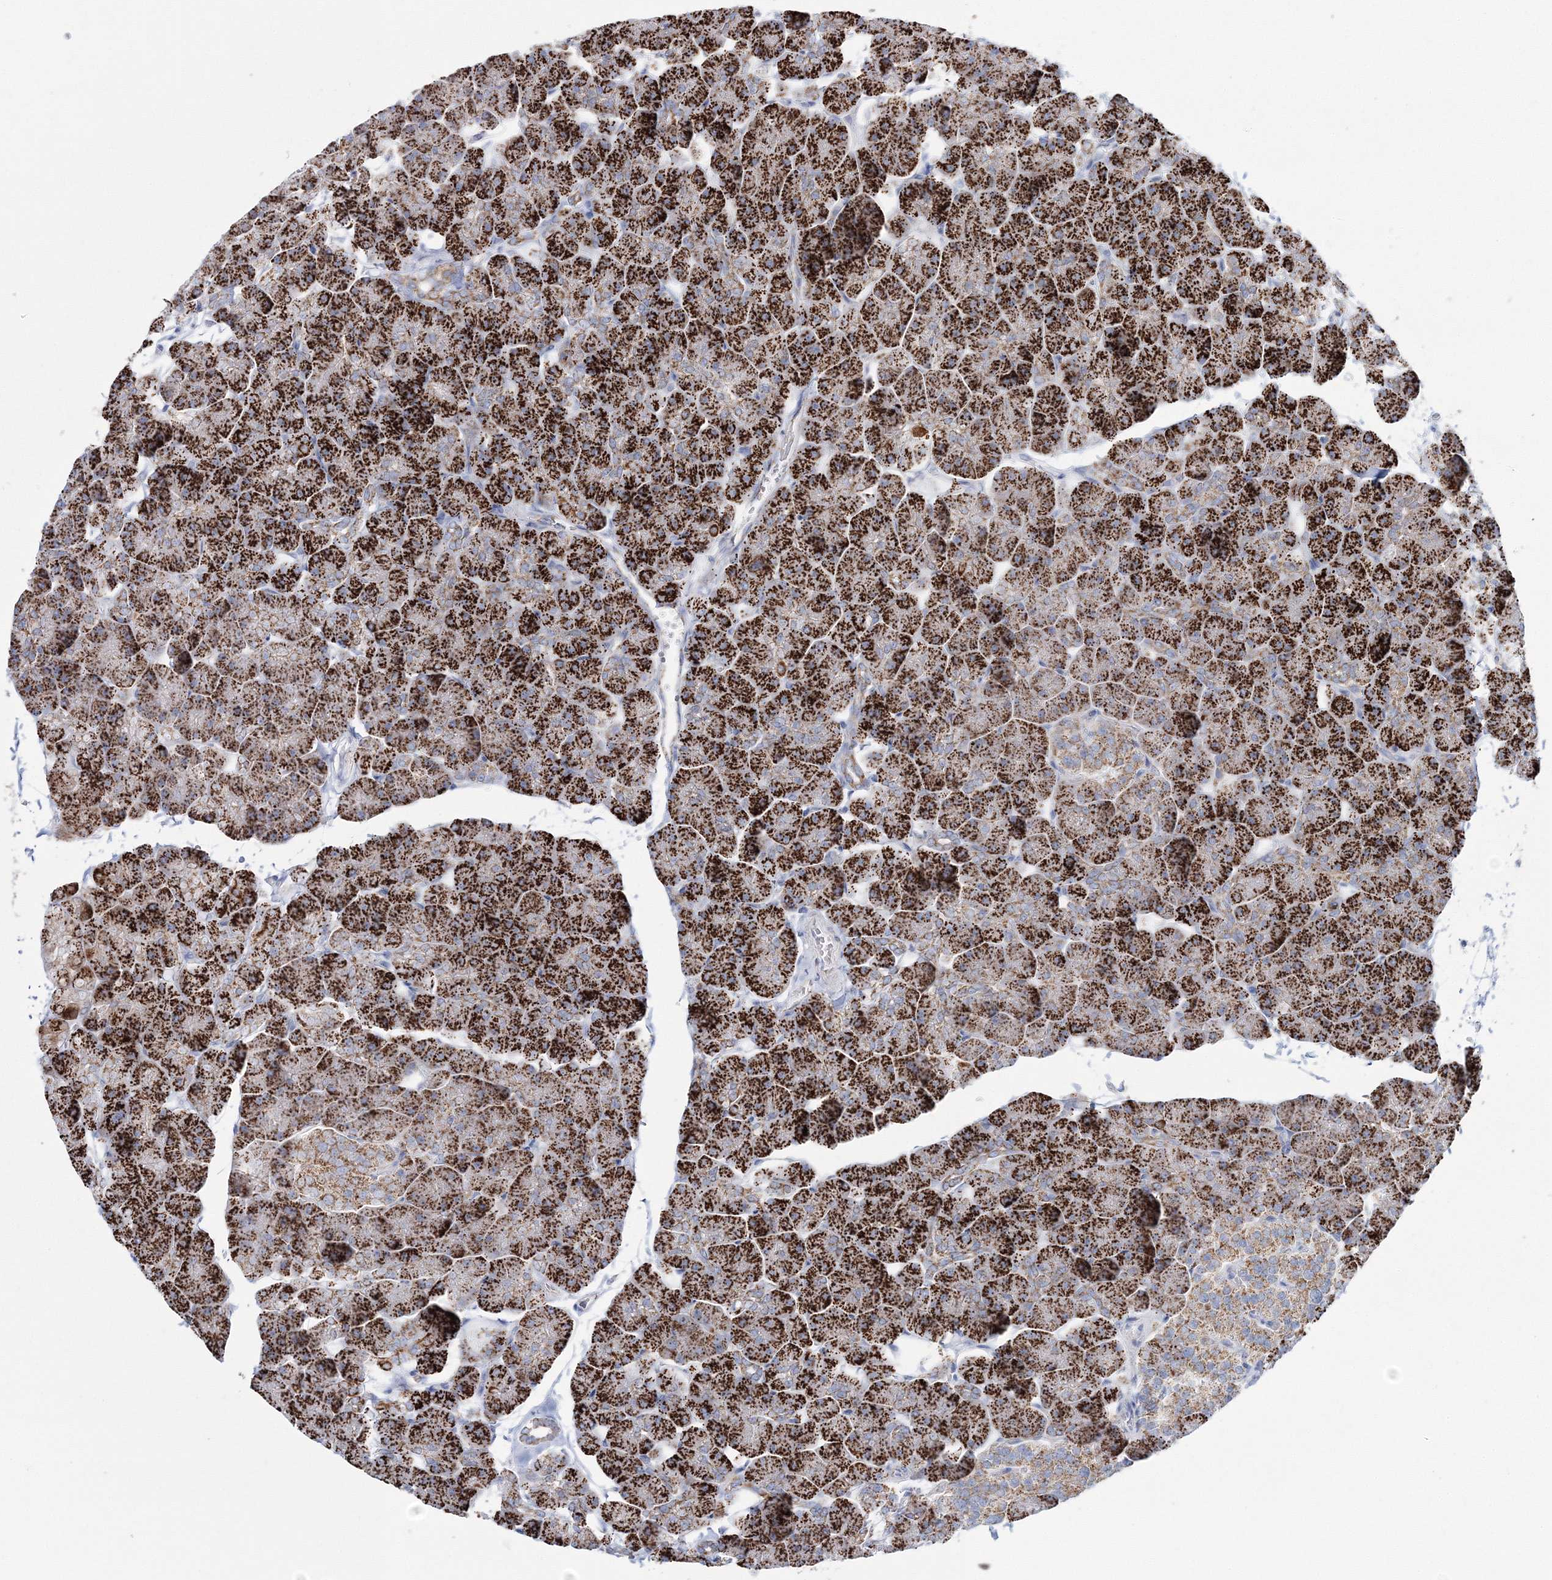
{"staining": {"intensity": "strong", "quantity": ">75%", "location": "cytoplasmic/membranous"}, "tissue": "pancreas", "cell_type": "Exocrine glandular cells", "image_type": "normal", "snomed": [{"axis": "morphology", "description": "Normal tissue, NOS"}, {"axis": "topography", "description": "Pancreas"}], "caption": "Immunohistochemical staining of unremarkable pancreas exhibits high levels of strong cytoplasmic/membranous expression in approximately >75% of exocrine glandular cells.", "gene": "HIBCH", "patient": {"sex": "male", "age": 35}}